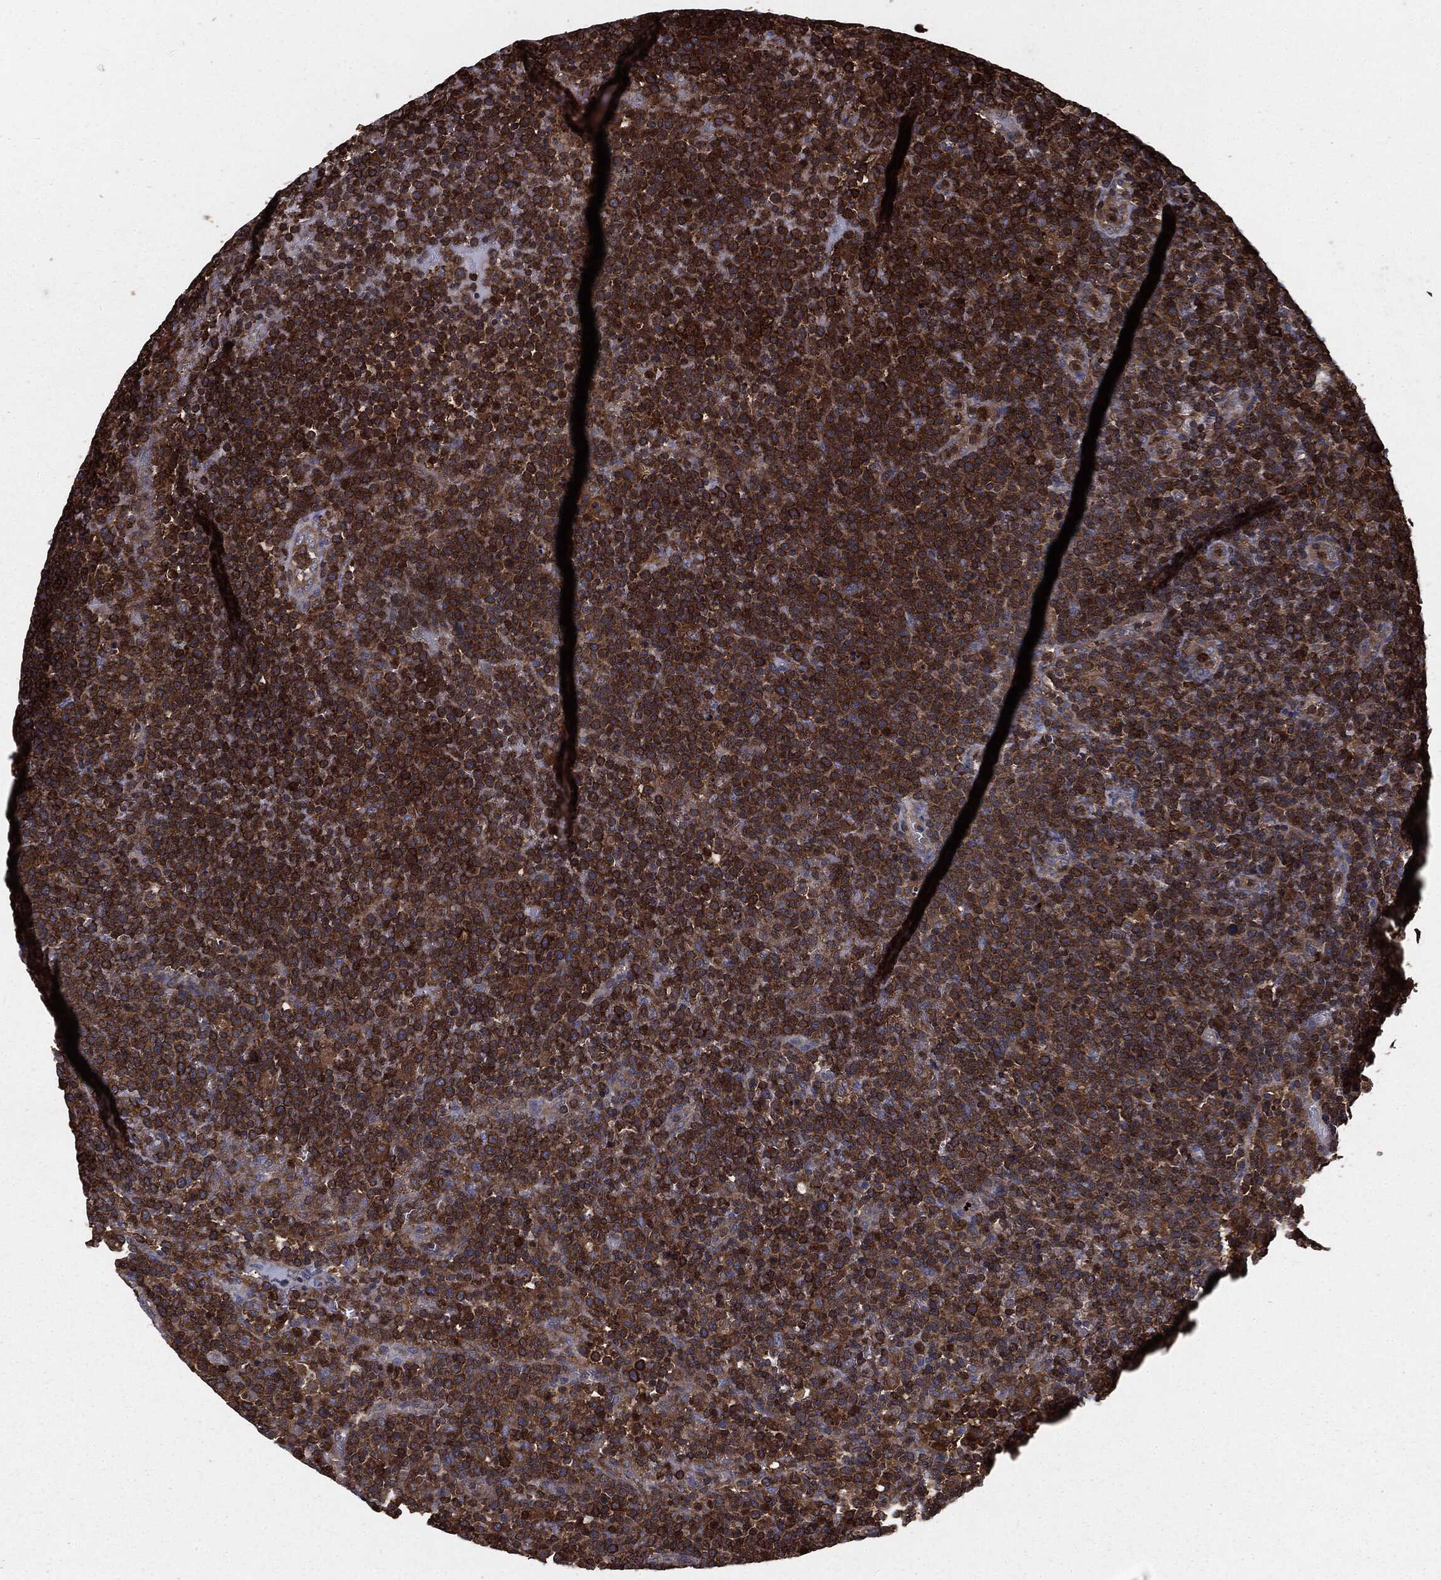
{"staining": {"intensity": "strong", "quantity": ">75%", "location": "cytoplasmic/membranous"}, "tissue": "lymphoma", "cell_type": "Tumor cells", "image_type": "cancer", "snomed": [{"axis": "morphology", "description": "Malignant lymphoma, non-Hodgkin's type, High grade"}, {"axis": "topography", "description": "Lymph node"}], "caption": "Immunohistochemistry (DAB (3,3'-diaminobenzidine)) staining of lymphoma demonstrates strong cytoplasmic/membranous protein positivity in about >75% of tumor cells.", "gene": "GNB5", "patient": {"sex": "male", "age": 61}}